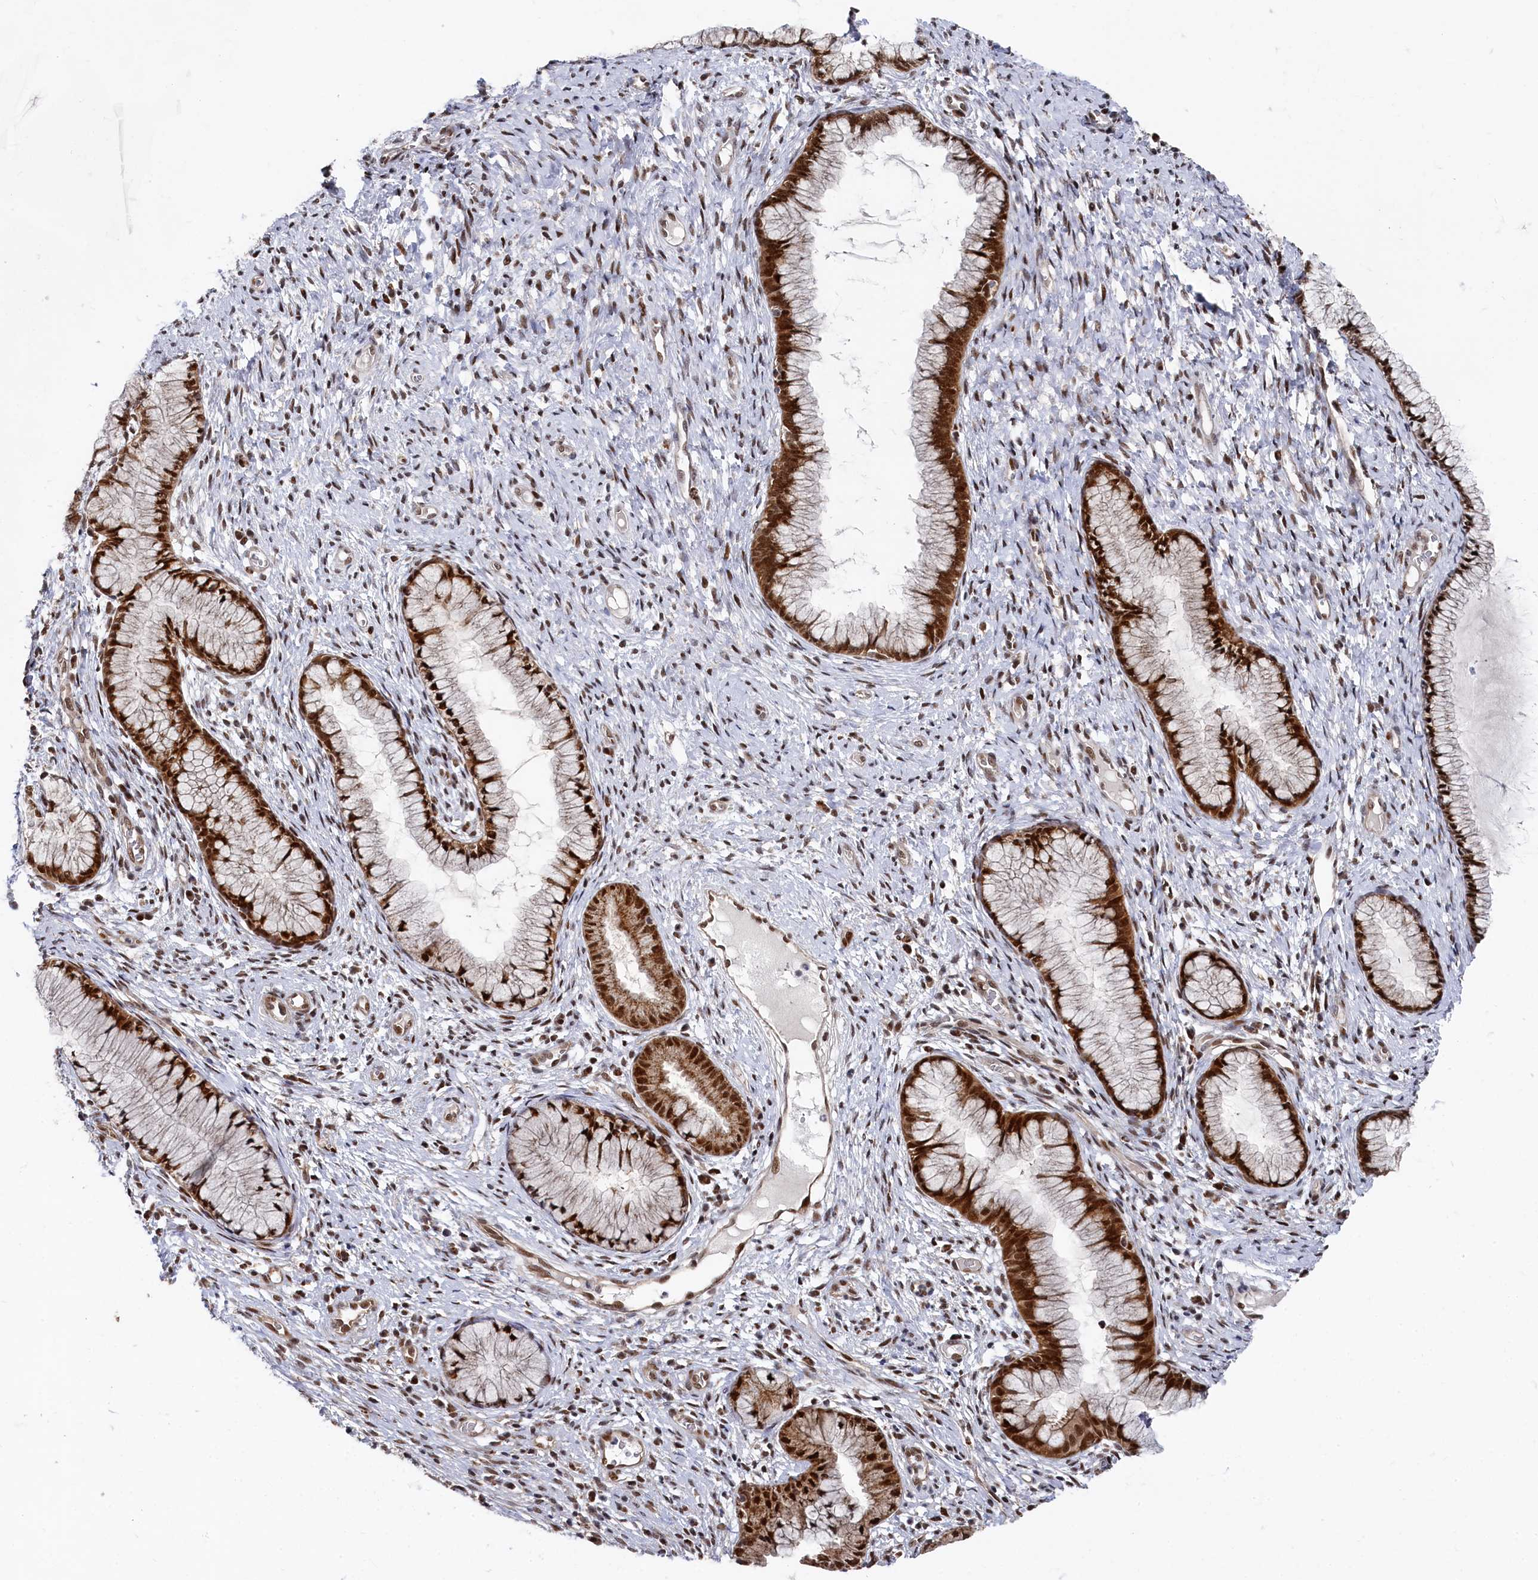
{"staining": {"intensity": "strong", "quantity": ">75%", "location": "cytoplasmic/membranous,nuclear"}, "tissue": "cervix", "cell_type": "Glandular cells", "image_type": "normal", "snomed": [{"axis": "morphology", "description": "Normal tissue, NOS"}, {"axis": "topography", "description": "Cervix"}], "caption": "Human cervix stained for a protein (brown) shows strong cytoplasmic/membranous,nuclear positive staining in about >75% of glandular cells.", "gene": "BUB3", "patient": {"sex": "female", "age": 42}}